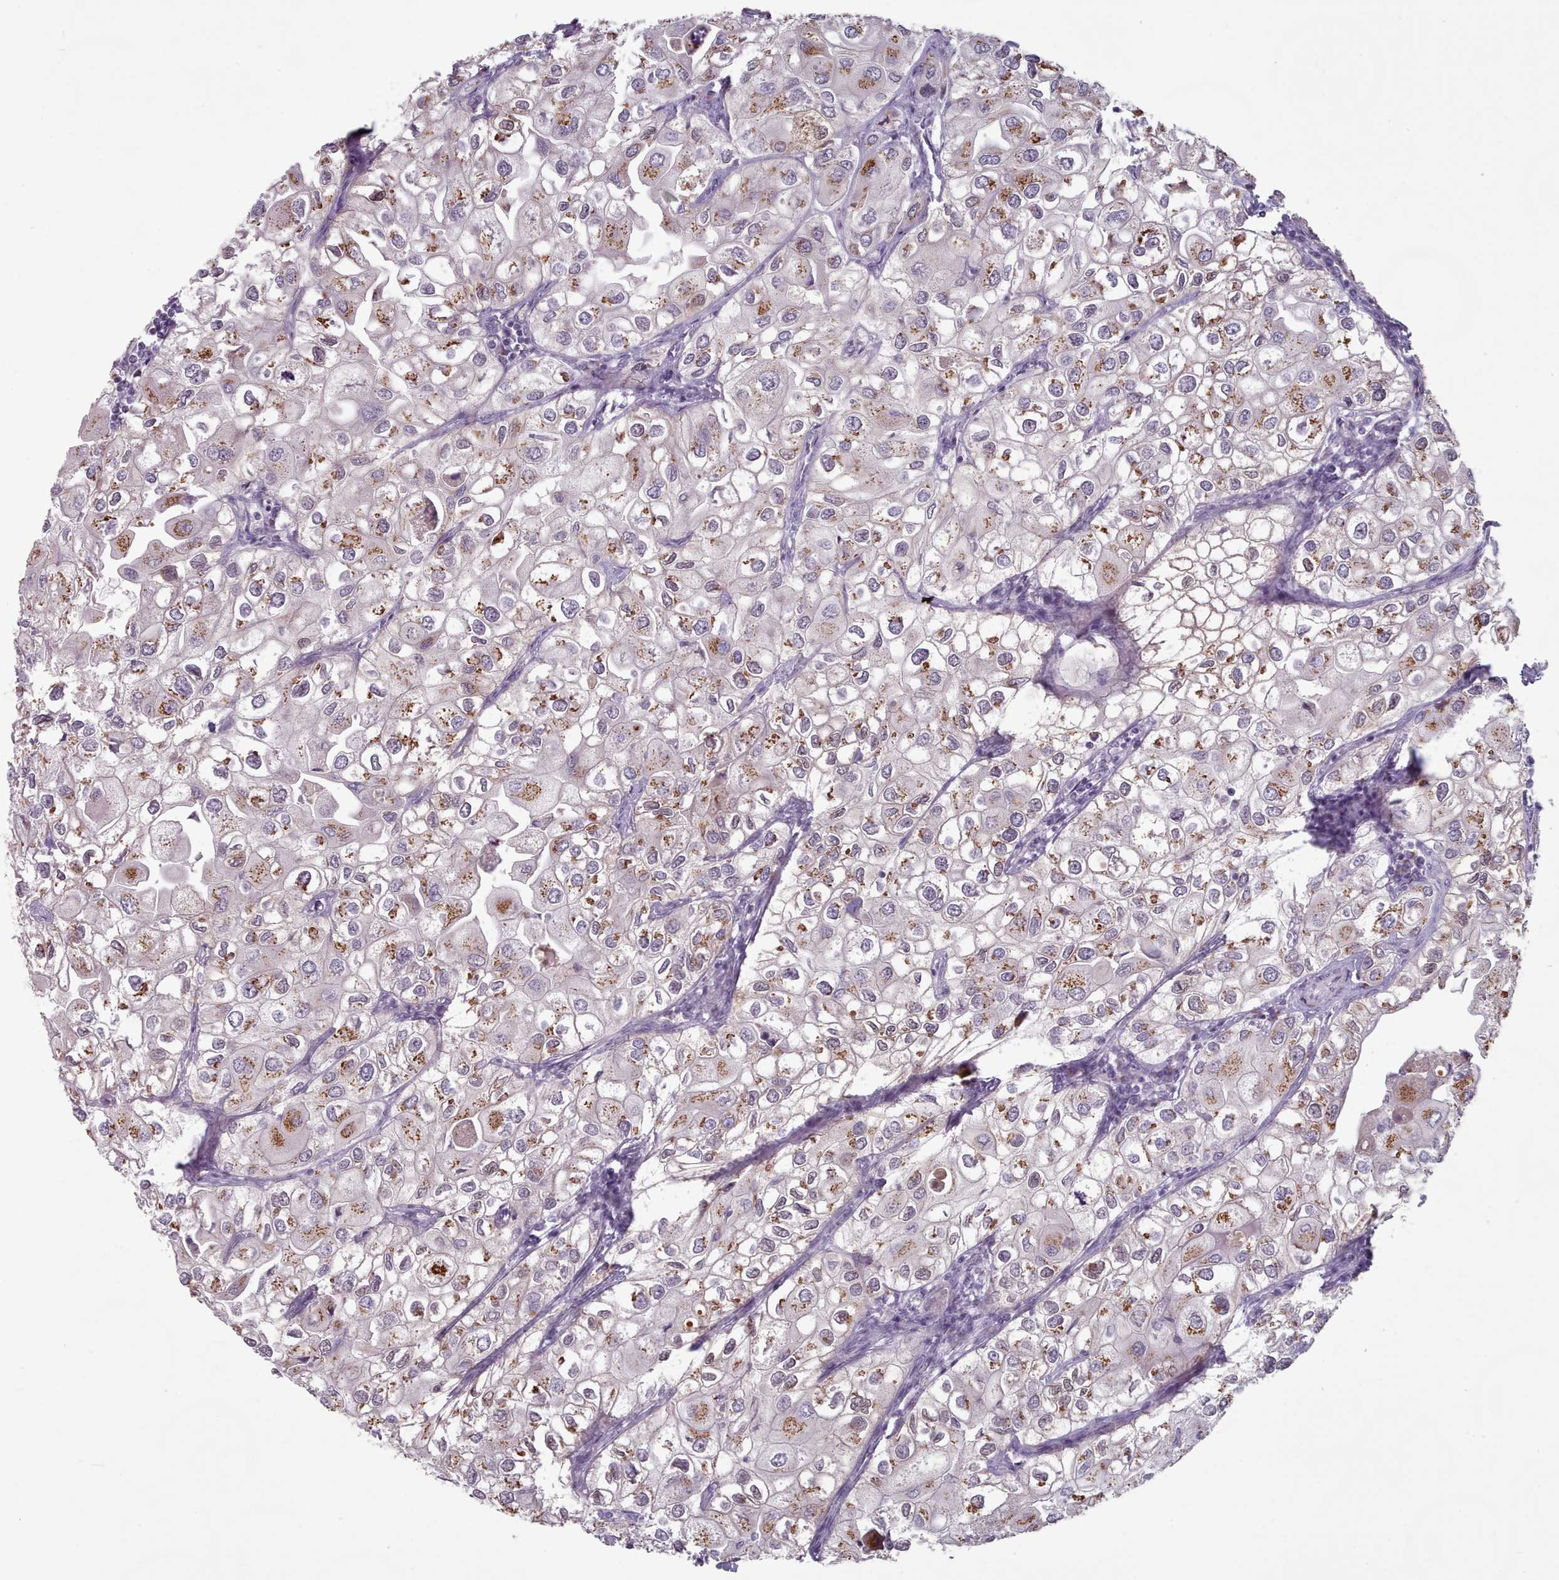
{"staining": {"intensity": "moderate", "quantity": ">75%", "location": "cytoplasmic/membranous"}, "tissue": "urothelial cancer", "cell_type": "Tumor cells", "image_type": "cancer", "snomed": [{"axis": "morphology", "description": "Urothelial carcinoma, High grade"}, {"axis": "topography", "description": "Urinary bladder"}], "caption": "Immunohistochemical staining of human urothelial cancer reveals moderate cytoplasmic/membranous protein positivity in approximately >75% of tumor cells. The staining is performed using DAB (3,3'-diaminobenzidine) brown chromogen to label protein expression. The nuclei are counter-stained blue using hematoxylin.", "gene": "MAN1B1", "patient": {"sex": "male", "age": 64}}